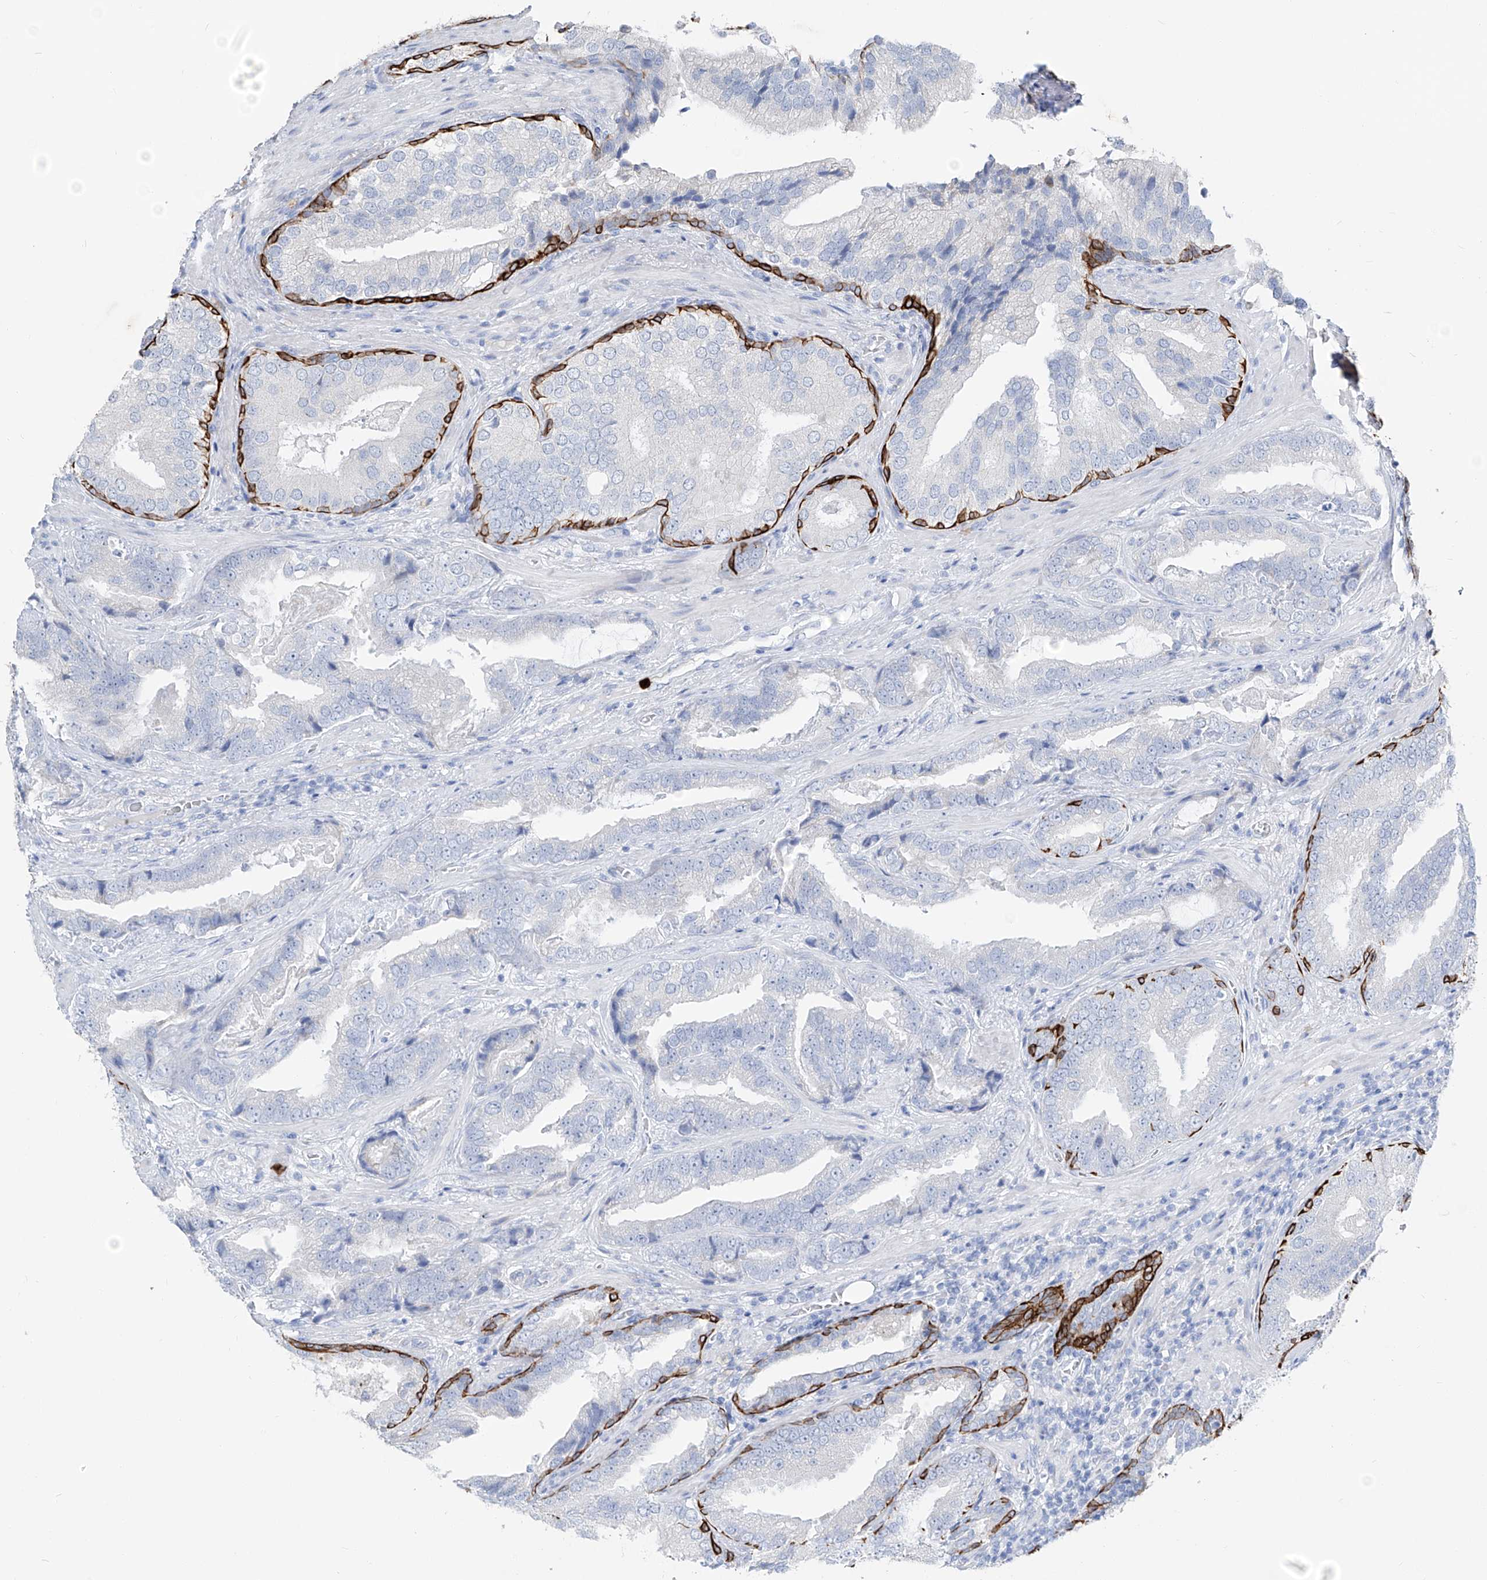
{"staining": {"intensity": "negative", "quantity": "none", "location": "none"}, "tissue": "prostate cancer", "cell_type": "Tumor cells", "image_type": "cancer", "snomed": [{"axis": "morphology", "description": "Adenocarcinoma, Low grade"}, {"axis": "topography", "description": "Prostate"}], "caption": "Prostate cancer stained for a protein using IHC exhibits no staining tumor cells.", "gene": "FRS3", "patient": {"sex": "male", "age": 67}}